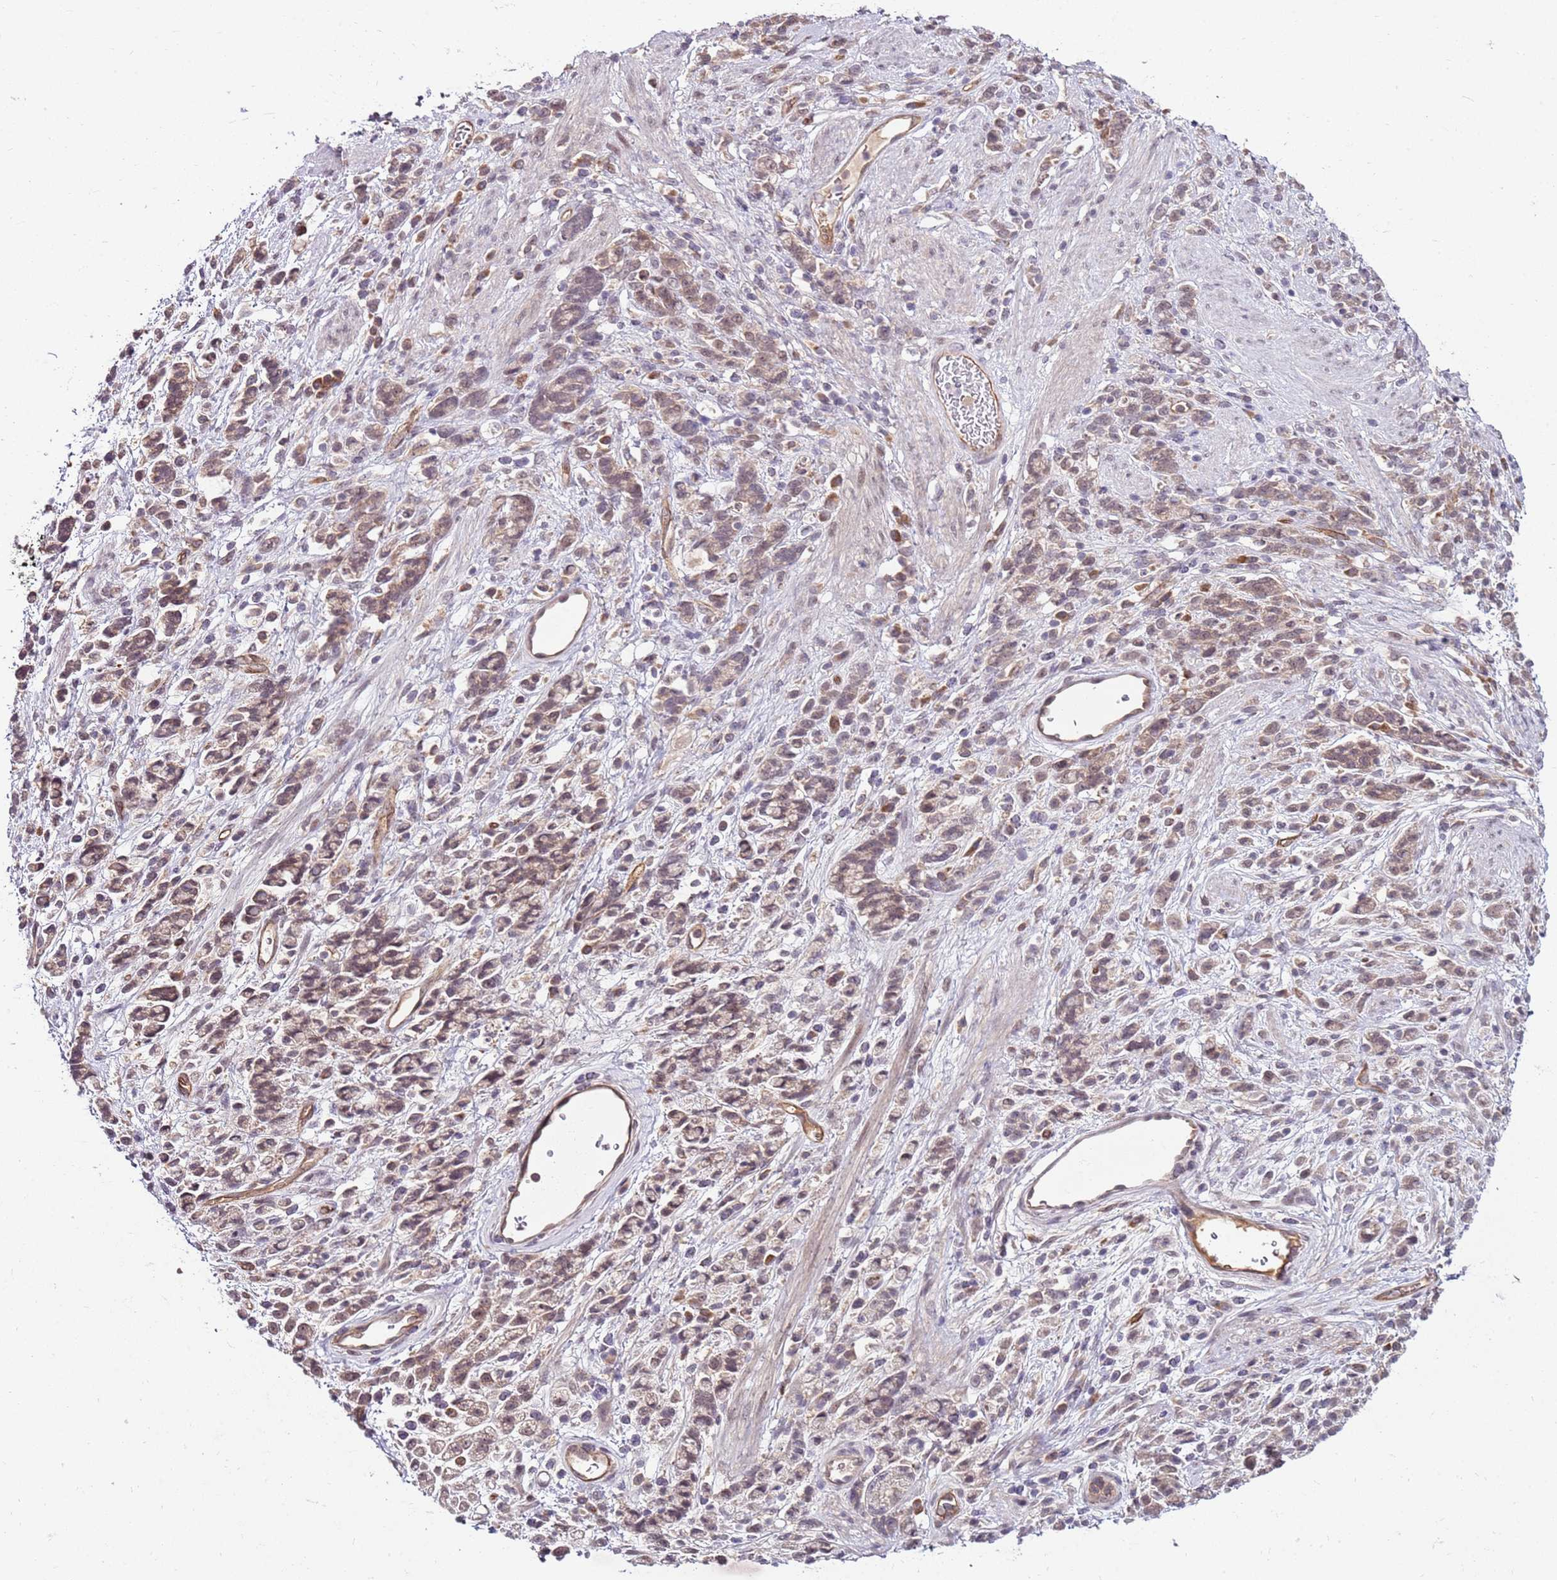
{"staining": {"intensity": "moderate", "quantity": "25%-75%", "location": "cytoplasmic/membranous"}, "tissue": "stomach cancer", "cell_type": "Tumor cells", "image_type": "cancer", "snomed": [{"axis": "morphology", "description": "Adenocarcinoma, NOS"}, {"axis": "topography", "description": "Stomach"}], "caption": "Tumor cells demonstrate medium levels of moderate cytoplasmic/membranous expression in approximately 25%-75% of cells in human stomach cancer.", "gene": "FBXL22", "patient": {"sex": "female", "age": 60}}